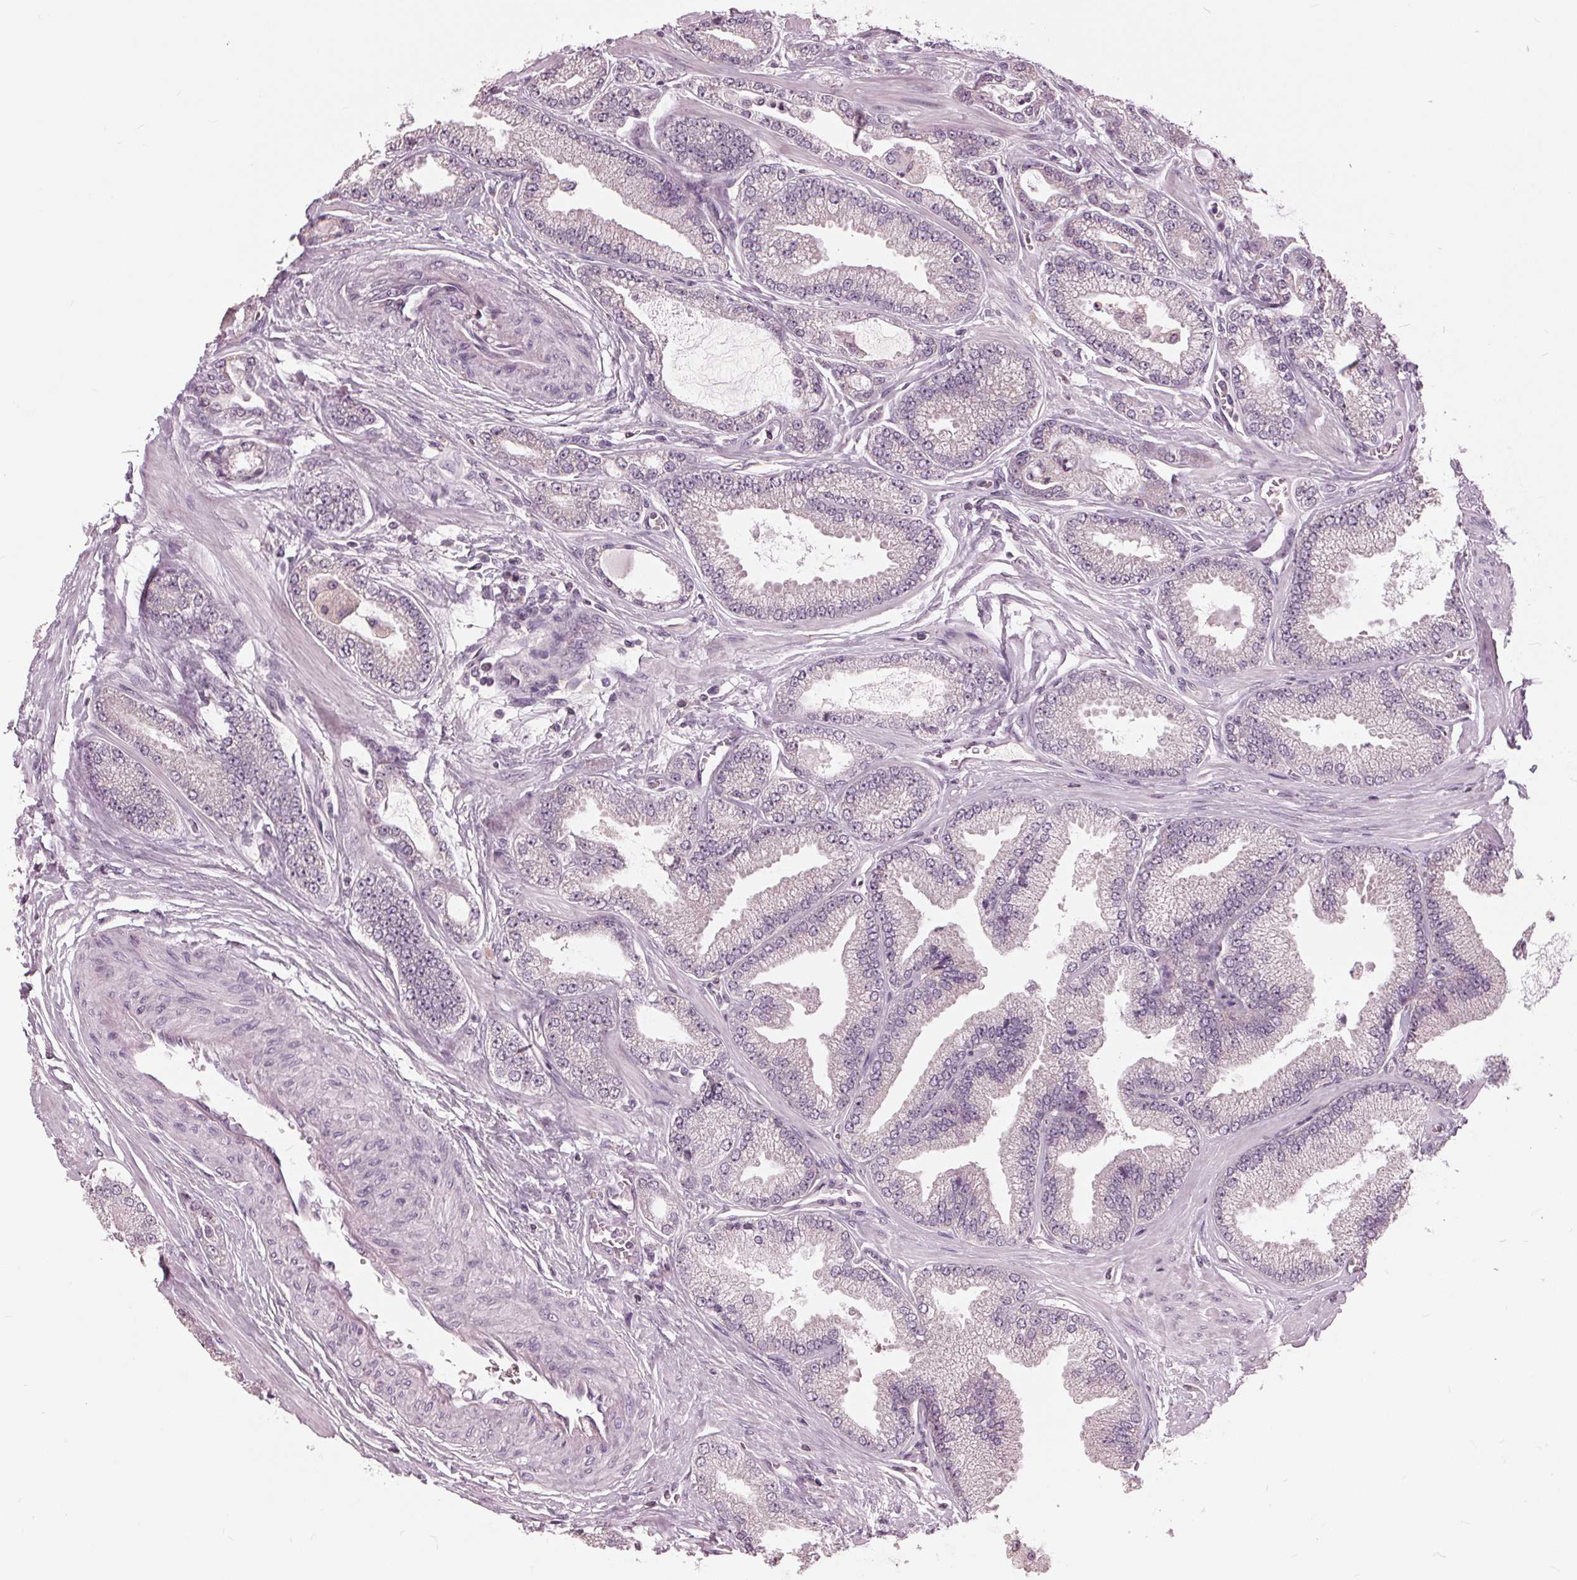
{"staining": {"intensity": "negative", "quantity": "none", "location": "none"}, "tissue": "prostate cancer", "cell_type": "Tumor cells", "image_type": "cancer", "snomed": [{"axis": "morphology", "description": "Adenocarcinoma, Low grade"}, {"axis": "topography", "description": "Prostate"}], "caption": "Immunohistochemistry histopathology image of prostate low-grade adenocarcinoma stained for a protein (brown), which shows no staining in tumor cells. (DAB immunohistochemistry with hematoxylin counter stain).", "gene": "SIGLEC6", "patient": {"sex": "male", "age": 55}}